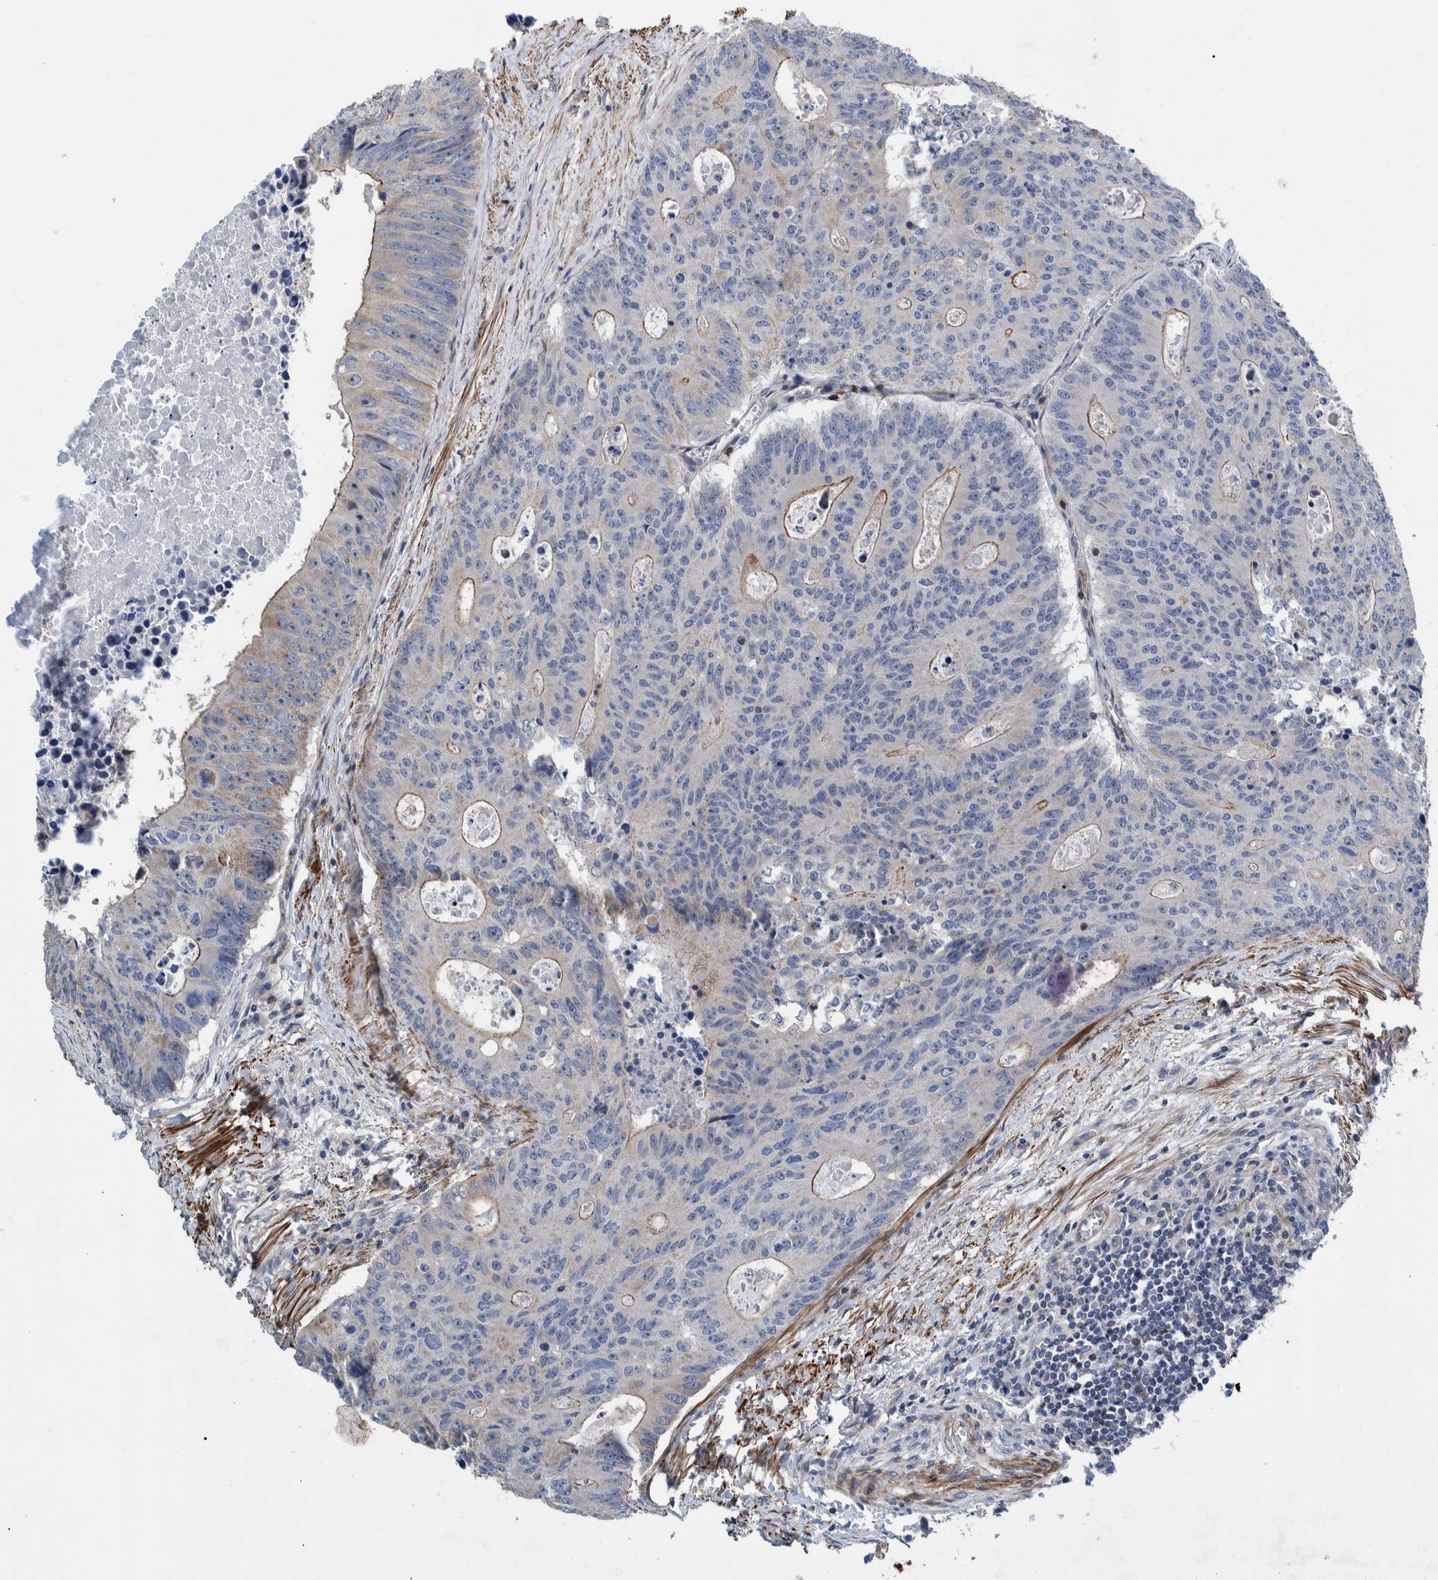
{"staining": {"intensity": "weak", "quantity": "<25%", "location": "cytoplasmic/membranous"}, "tissue": "colorectal cancer", "cell_type": "Tumor cells", "image_type": "cancer", "snomed": [{"axis": "morphology", "description": "Adenocarcinoma, NOS"}, {"axis": "topography", "description": "Colon"}], "caption": "Immunohistochemistry image of neoplastic tissue: adenocarcinoma (colorectal) stained with DAB (3,3'-diaminobenzidine) exhibits no significant protein staining in tumor cells.", "gene": "MKS1", "patient": {"sex": "male", "age": 87}}